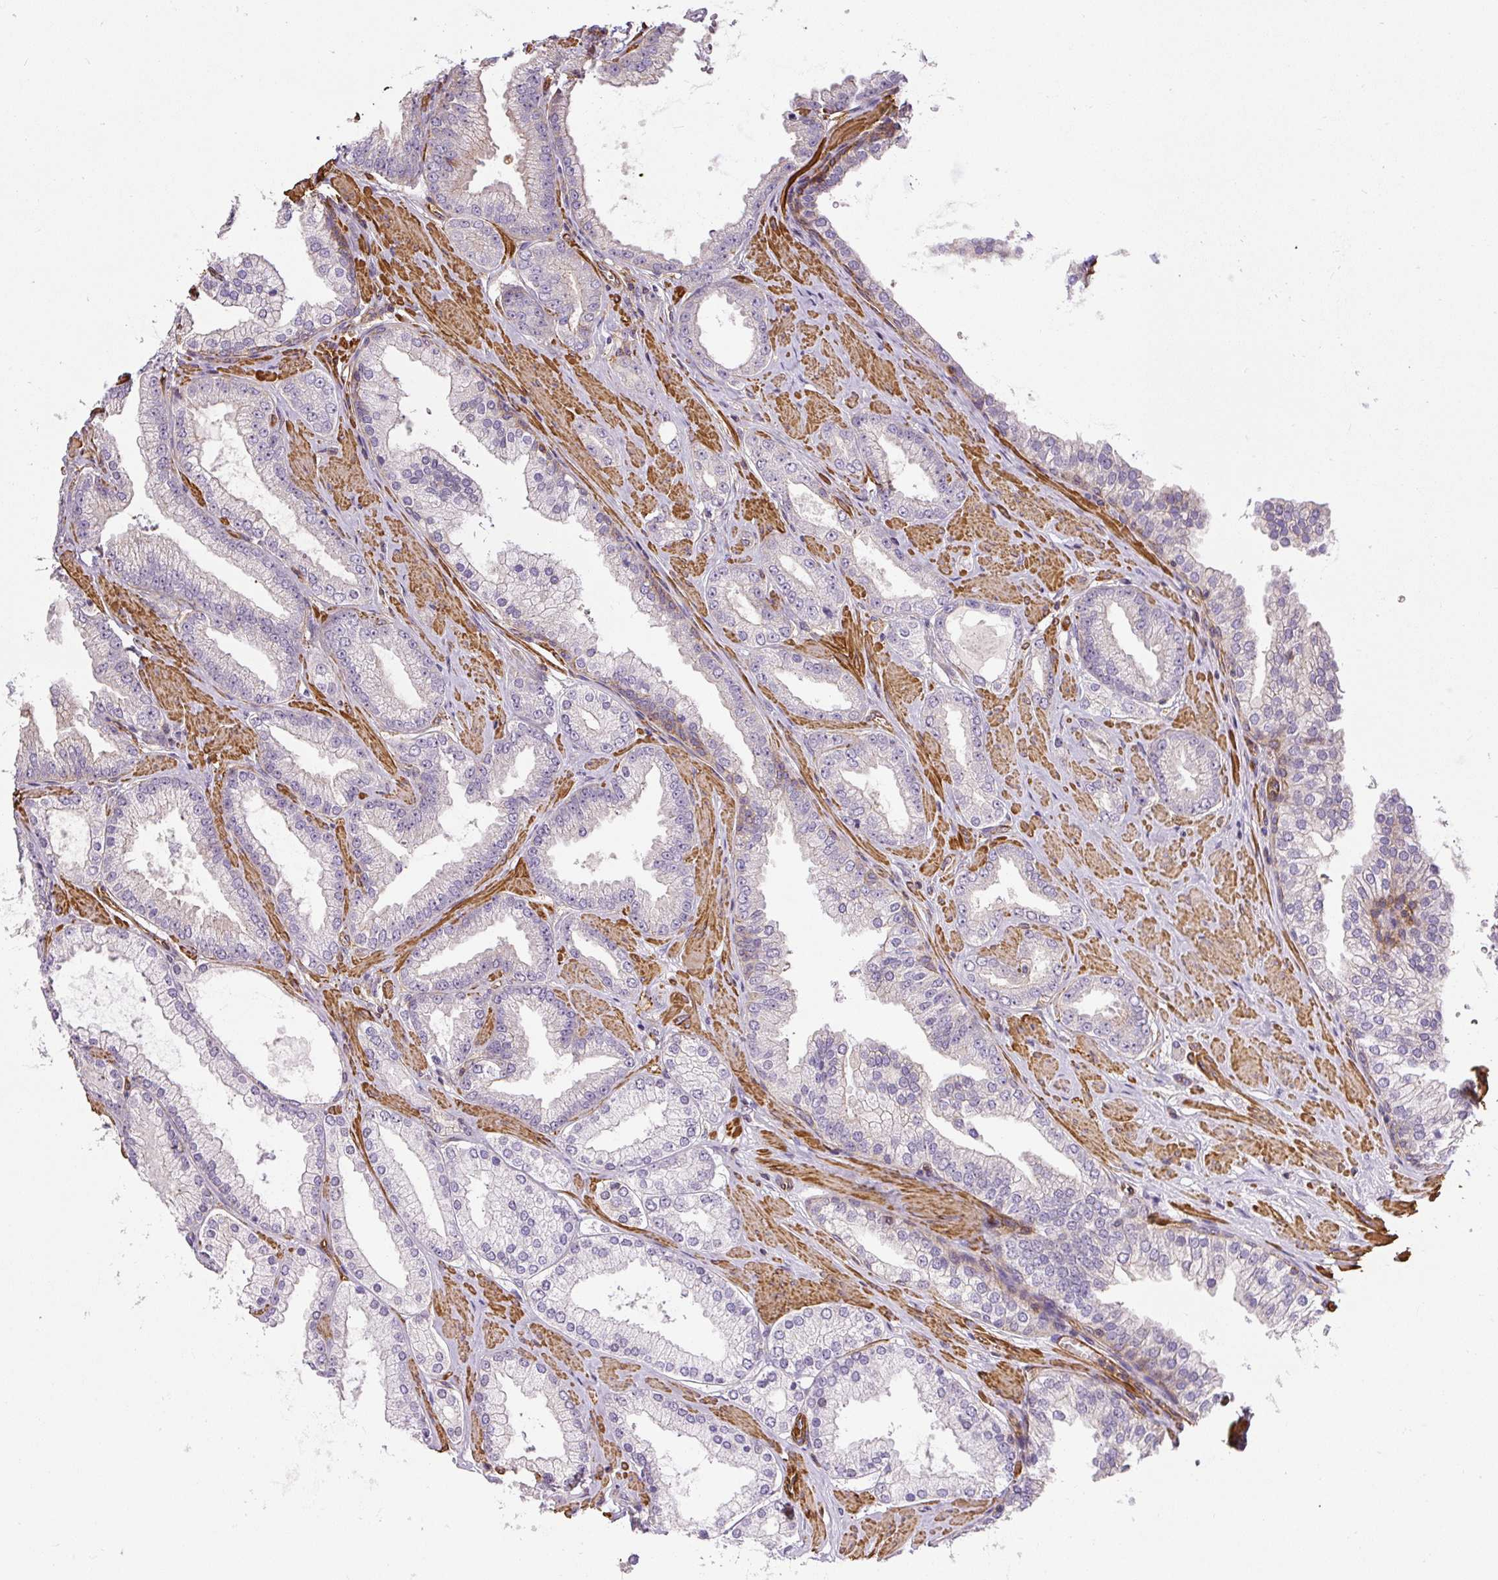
{"staining": {"intensity": "negative", "quantity": "none", "location": "none"}, "tissue": "prostate cancer", "cell_type": "Tumor cells", "image_type": "cancer", "snomed": [{"axis": "morphology", "description": "Adenocarcinoma, Low grade"}, {"axis": "topography", "description": "Prostate"}], "caption": "A photomicrograph of prostate adenocarcinoma (low-grade) stained for a protein displays no brown staining in tumor cells.", "gene": "MYL12A", "patient": {"sex": "male", "age": 42}}